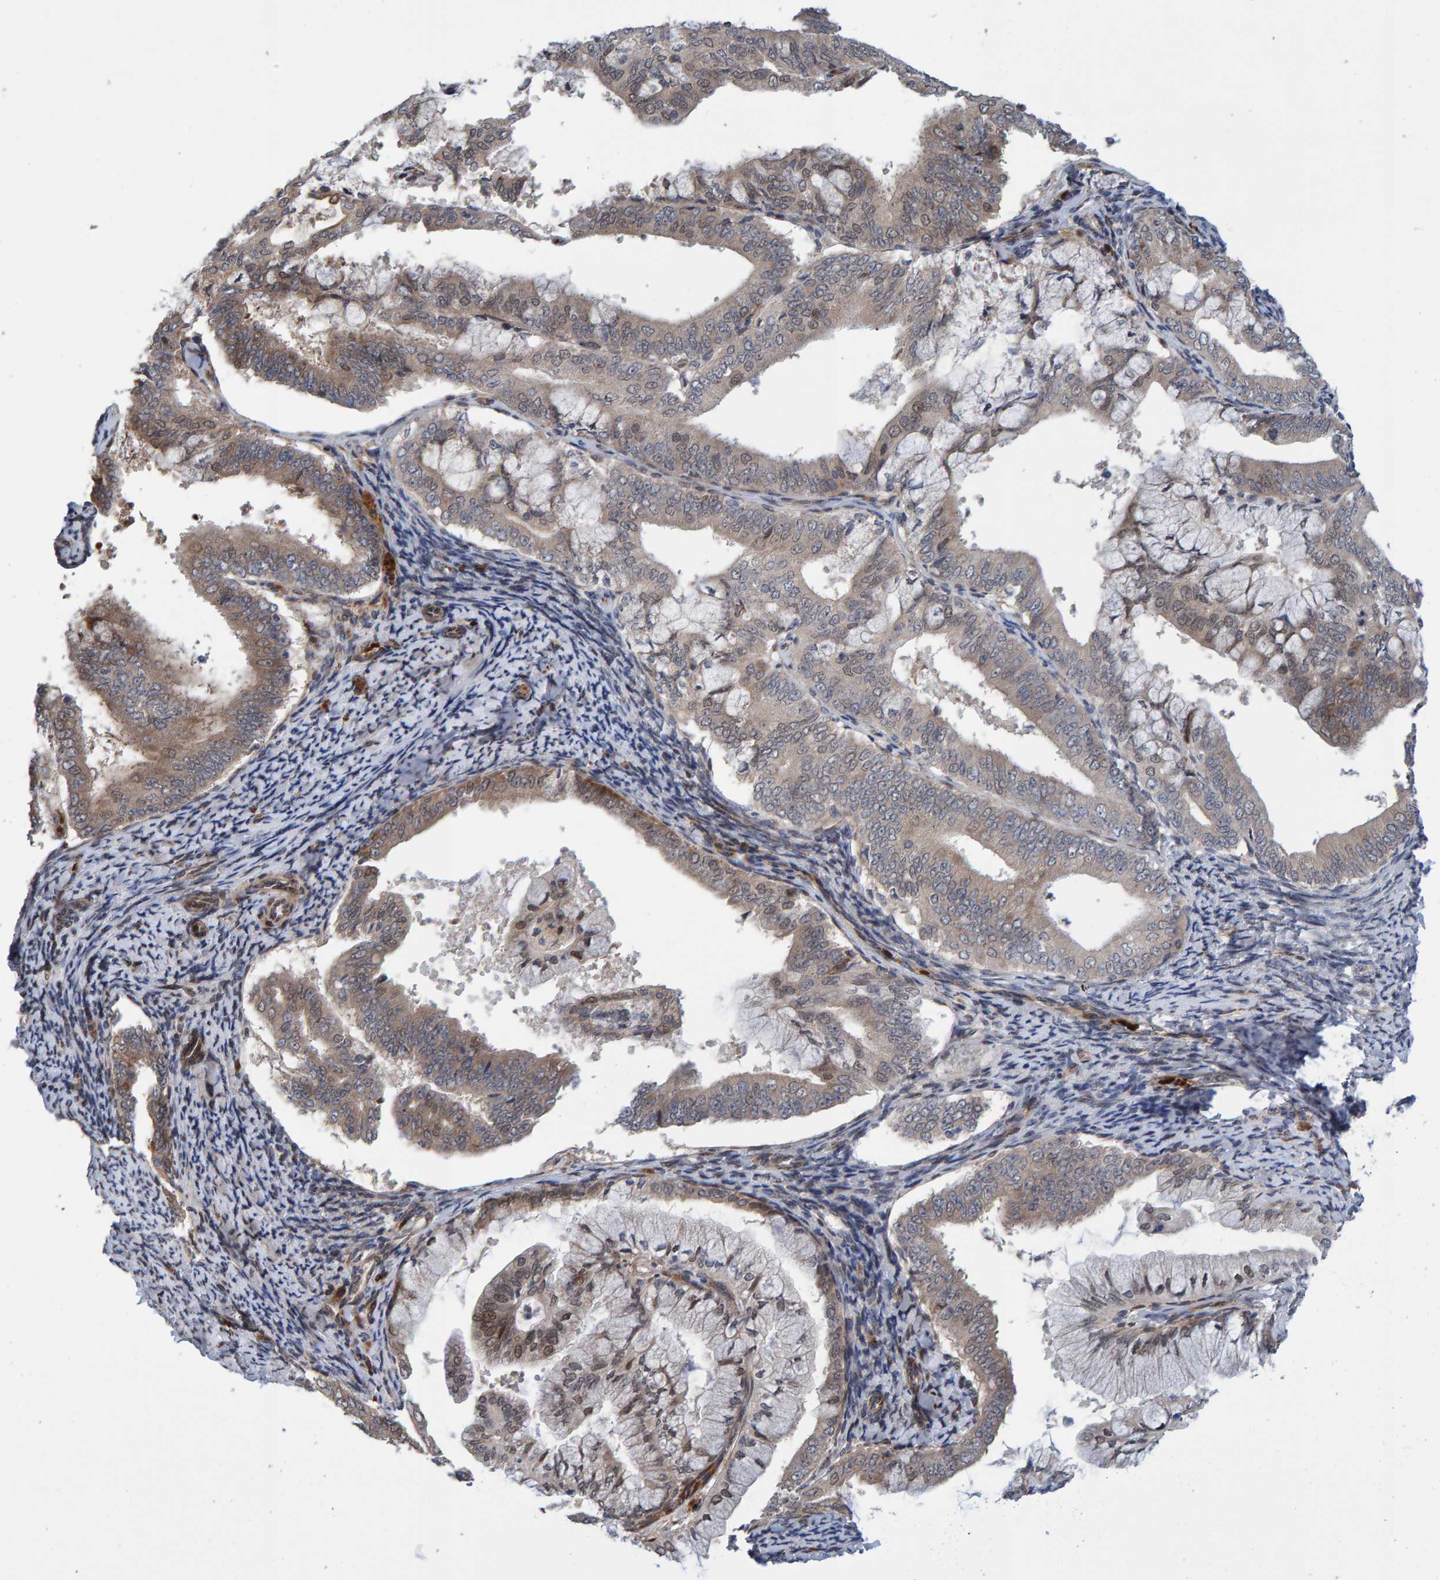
{"staining": {"intensity": "weak", "quantity": "25%-75%", "location": "cytoplasmic/membranous"}, "tissue": "endometrial cancer", "cell_type": "Tumor cells", "image_type": "cancer", "snomed": [{"axis": "morphology", "description": "Adenocarcinoma, NOS"}, {"axis": "topography", "description": "Endometrium"}], "caption": "This micrograph shows immunohistochemistry (IHC) staining of adenocarcinoma (endometrial), with low weak cytoplasmic/membranous positivity in approximately 25%-75% of tumor cells.", "gene": "MFSD6L", "patient": {"sex": "female", "age": 63}}